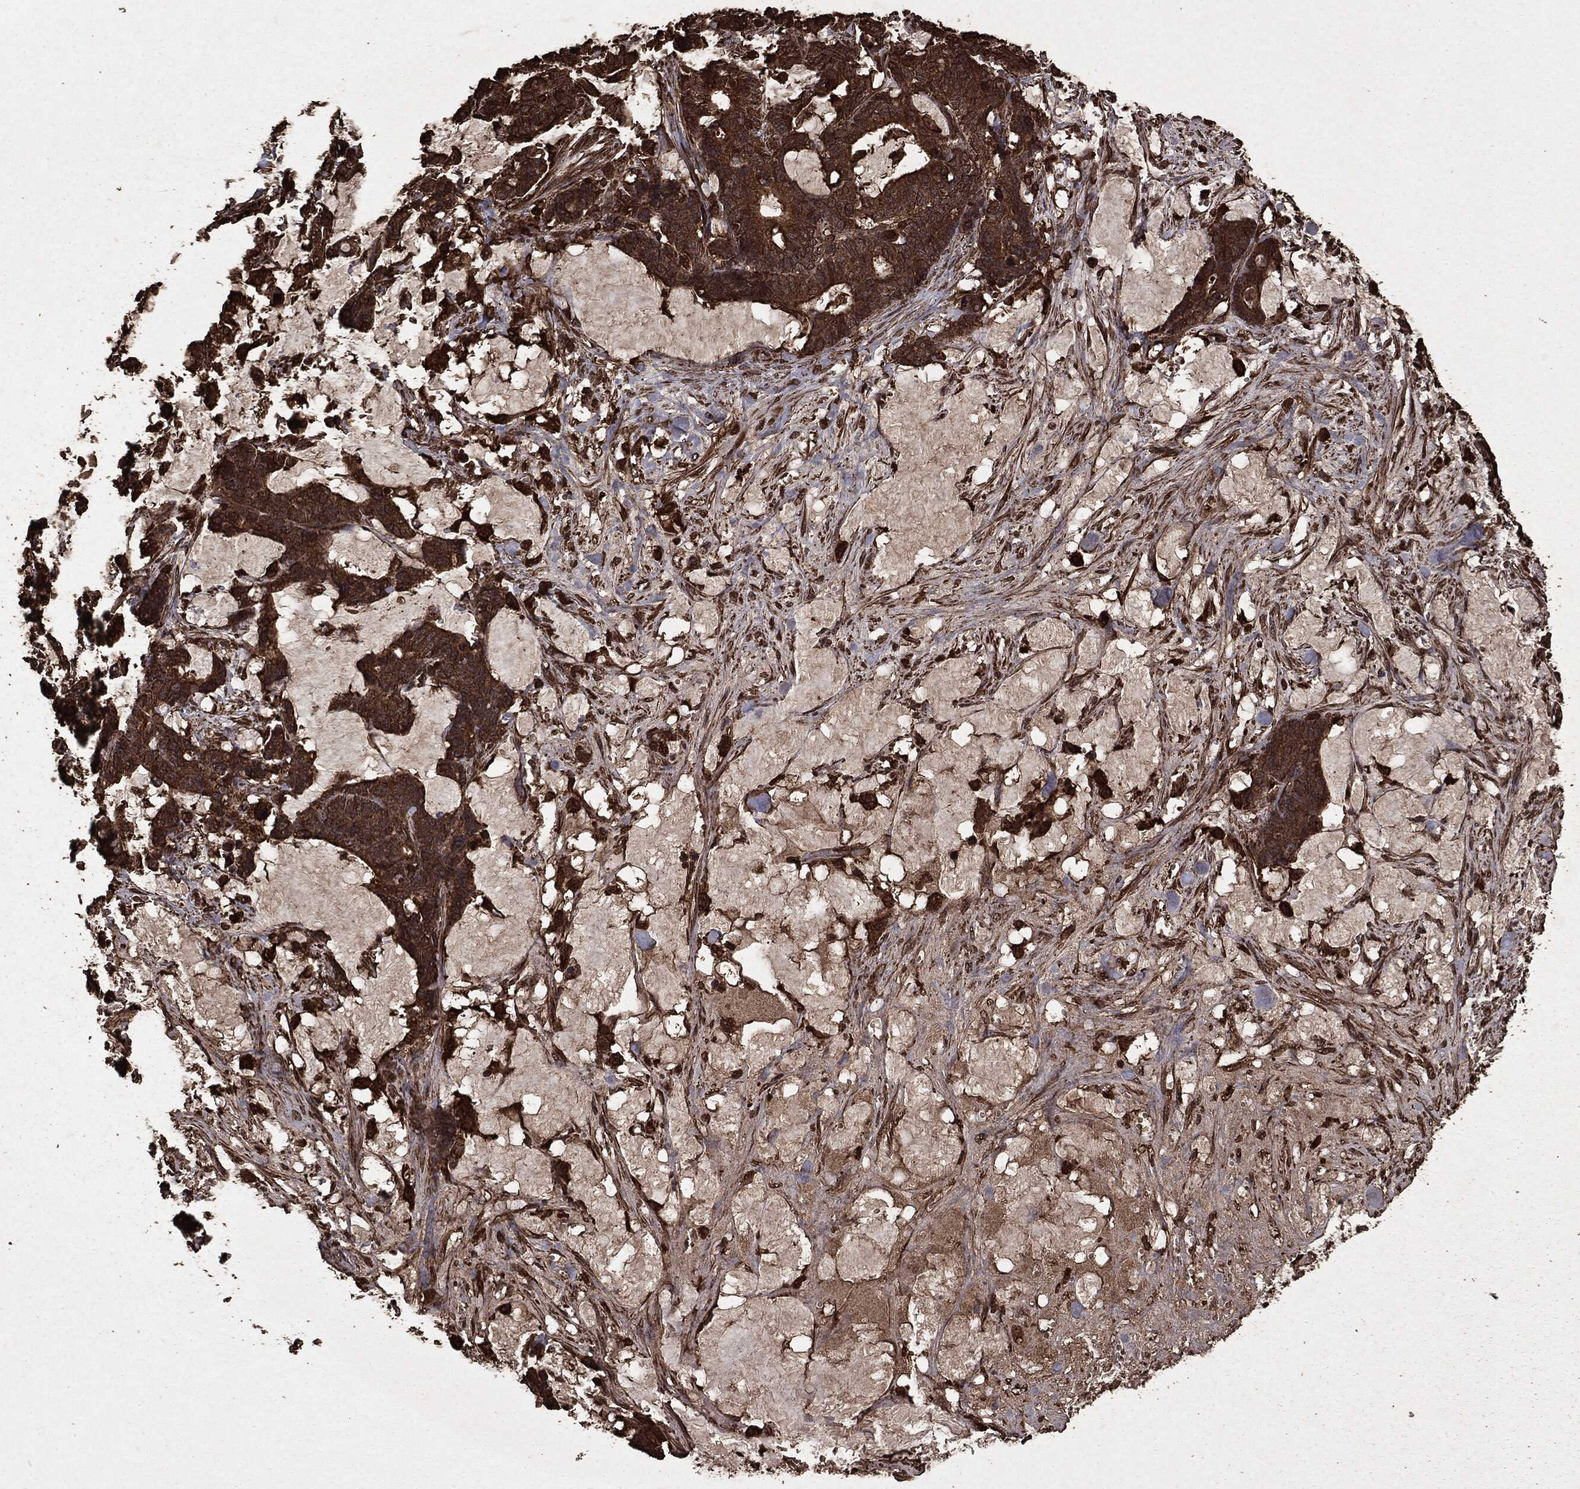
{"staining": {"intensity": "strong", "quantity": ">75%", "location": "cytoplasmic/membranous"}, "tissue": "stomach cancer", "cell_type": "Tumor cells", "image_type": "cancer", "snomed": [{"axis": "morphology", "description": "Normal tissue, NOS"}, {"axis": "morphology", "description": "Adenocarcinoma, NOS"}, {"axis": "topography", "description": "Stomach"}], "caption": "The immunohistochemical stain labels strong cytoplasmic/membranous staining in tumor cells of stomach adenocarcinoma tissue.", "gene": "ARAF", "patient": {"sex": "female", "age": 64}}